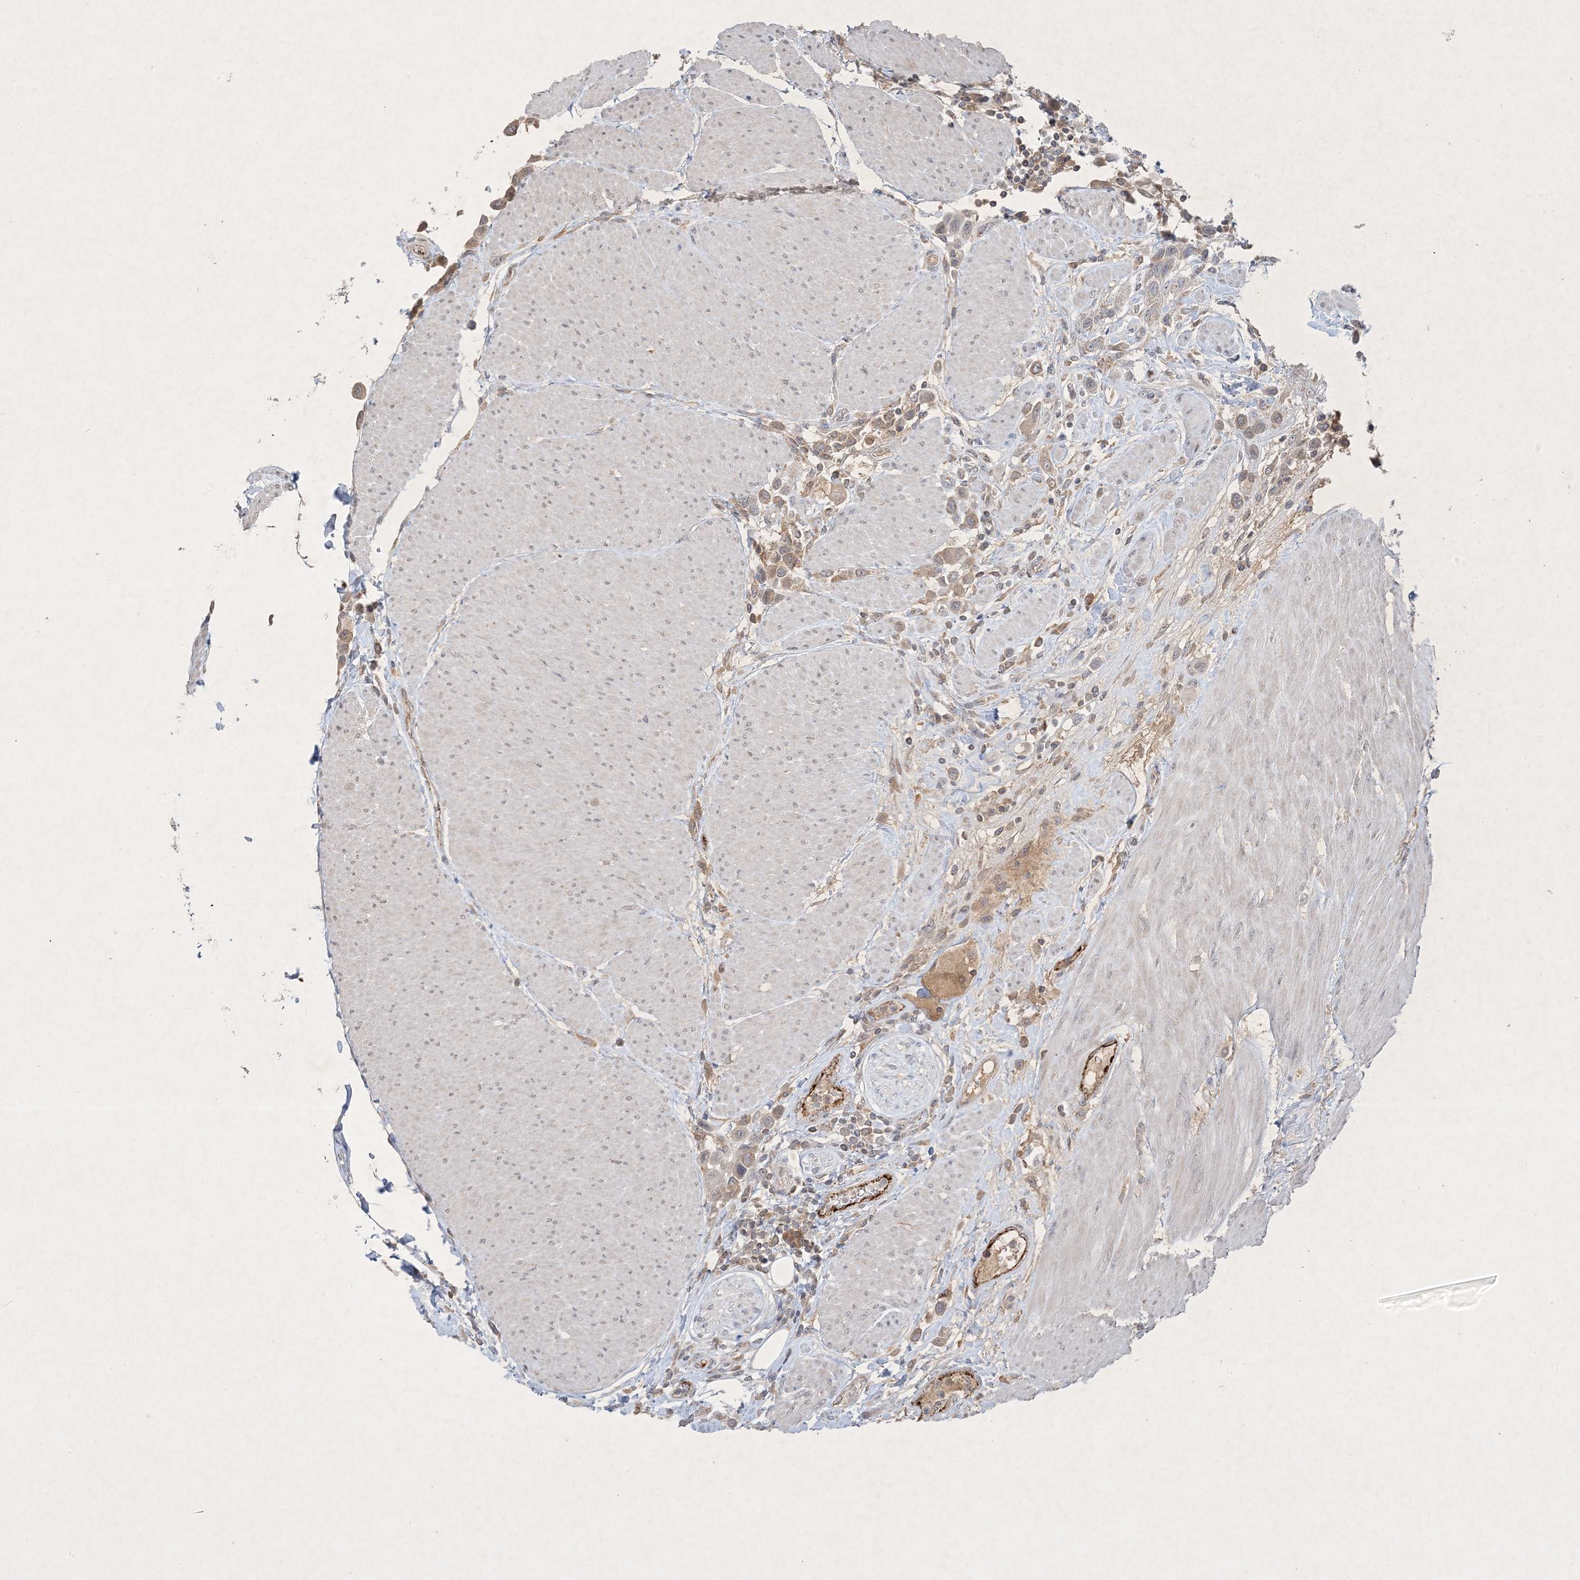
{"staining": {"intensity": "weak", "quantity": "25%-75%", "location": "cytoplasmic/membranous"}, "tissue": "urothelial cancer", "cell_type": "Tumor cells", "image_type": "cancer", "snomed": [{"axis": "morphology", "description": "Urothelial carcinoma, High grade"}, {"axis": "topography", "description": "Urinary bladder"}], "caption": "A brown stain highlights weak cytoplasmic/membranous positivity of a protein in human urothelial cancer tumor cells.", "gene": "PRSS36", "patient": {"sex": "male", "age": 50}}